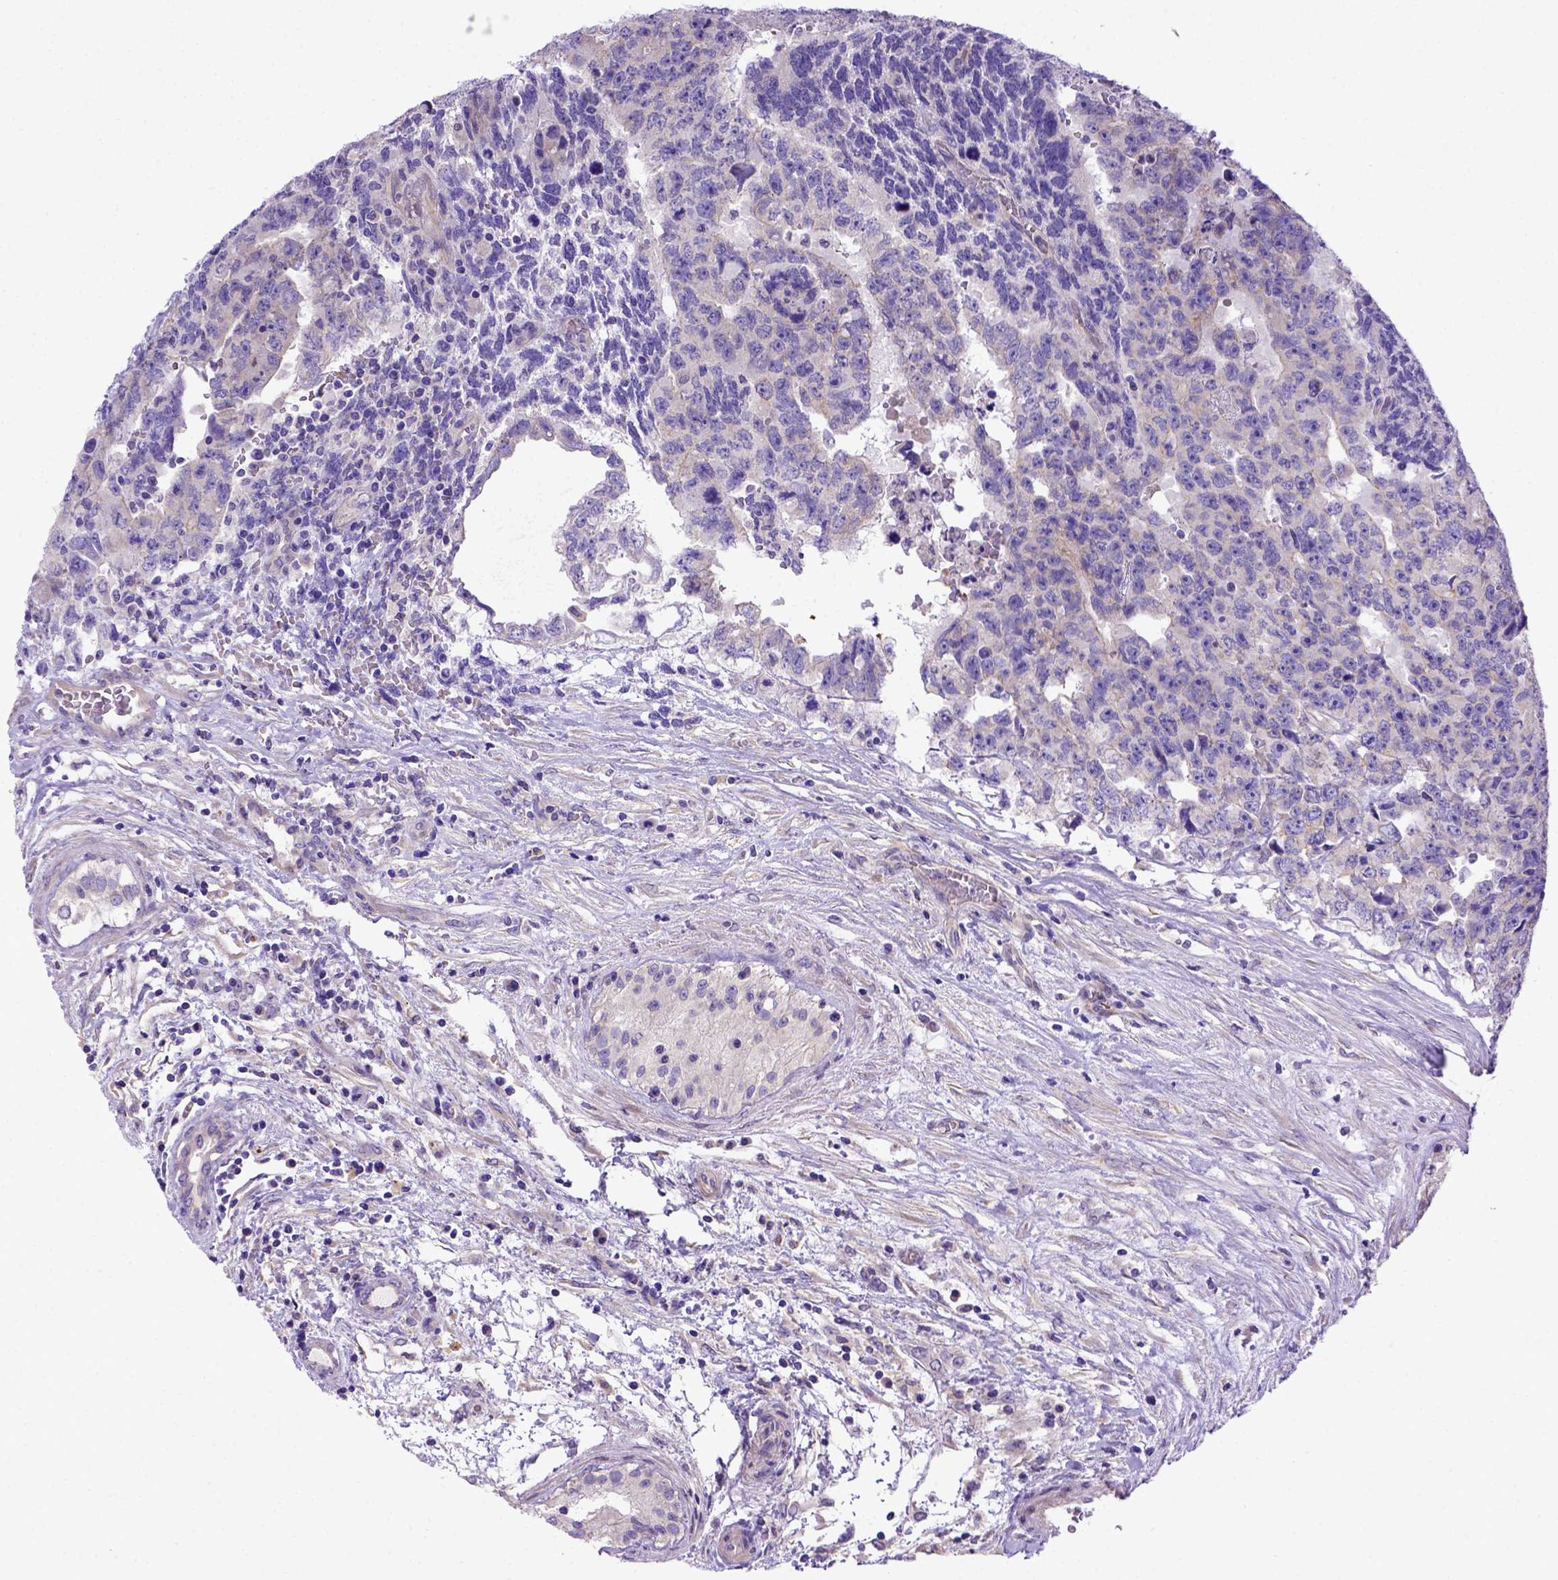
{"staining": {"intensity": "negative", "quantity": "none", "location": "none"}, "tissue": "testis cancer", "cell_type": "Tumor cells", "image_type": "cancer", "snomed": [{"axis": "morphology", "description": "Carcinoma, Embryonal, NOS"}, {"axis": "topography", "description": "Testis"}], "caption": "Tumor cells are negative for protein expression in human testis cancer.", "gene": "ADAM12", "patient": {"sex": "male", "age": 24}}